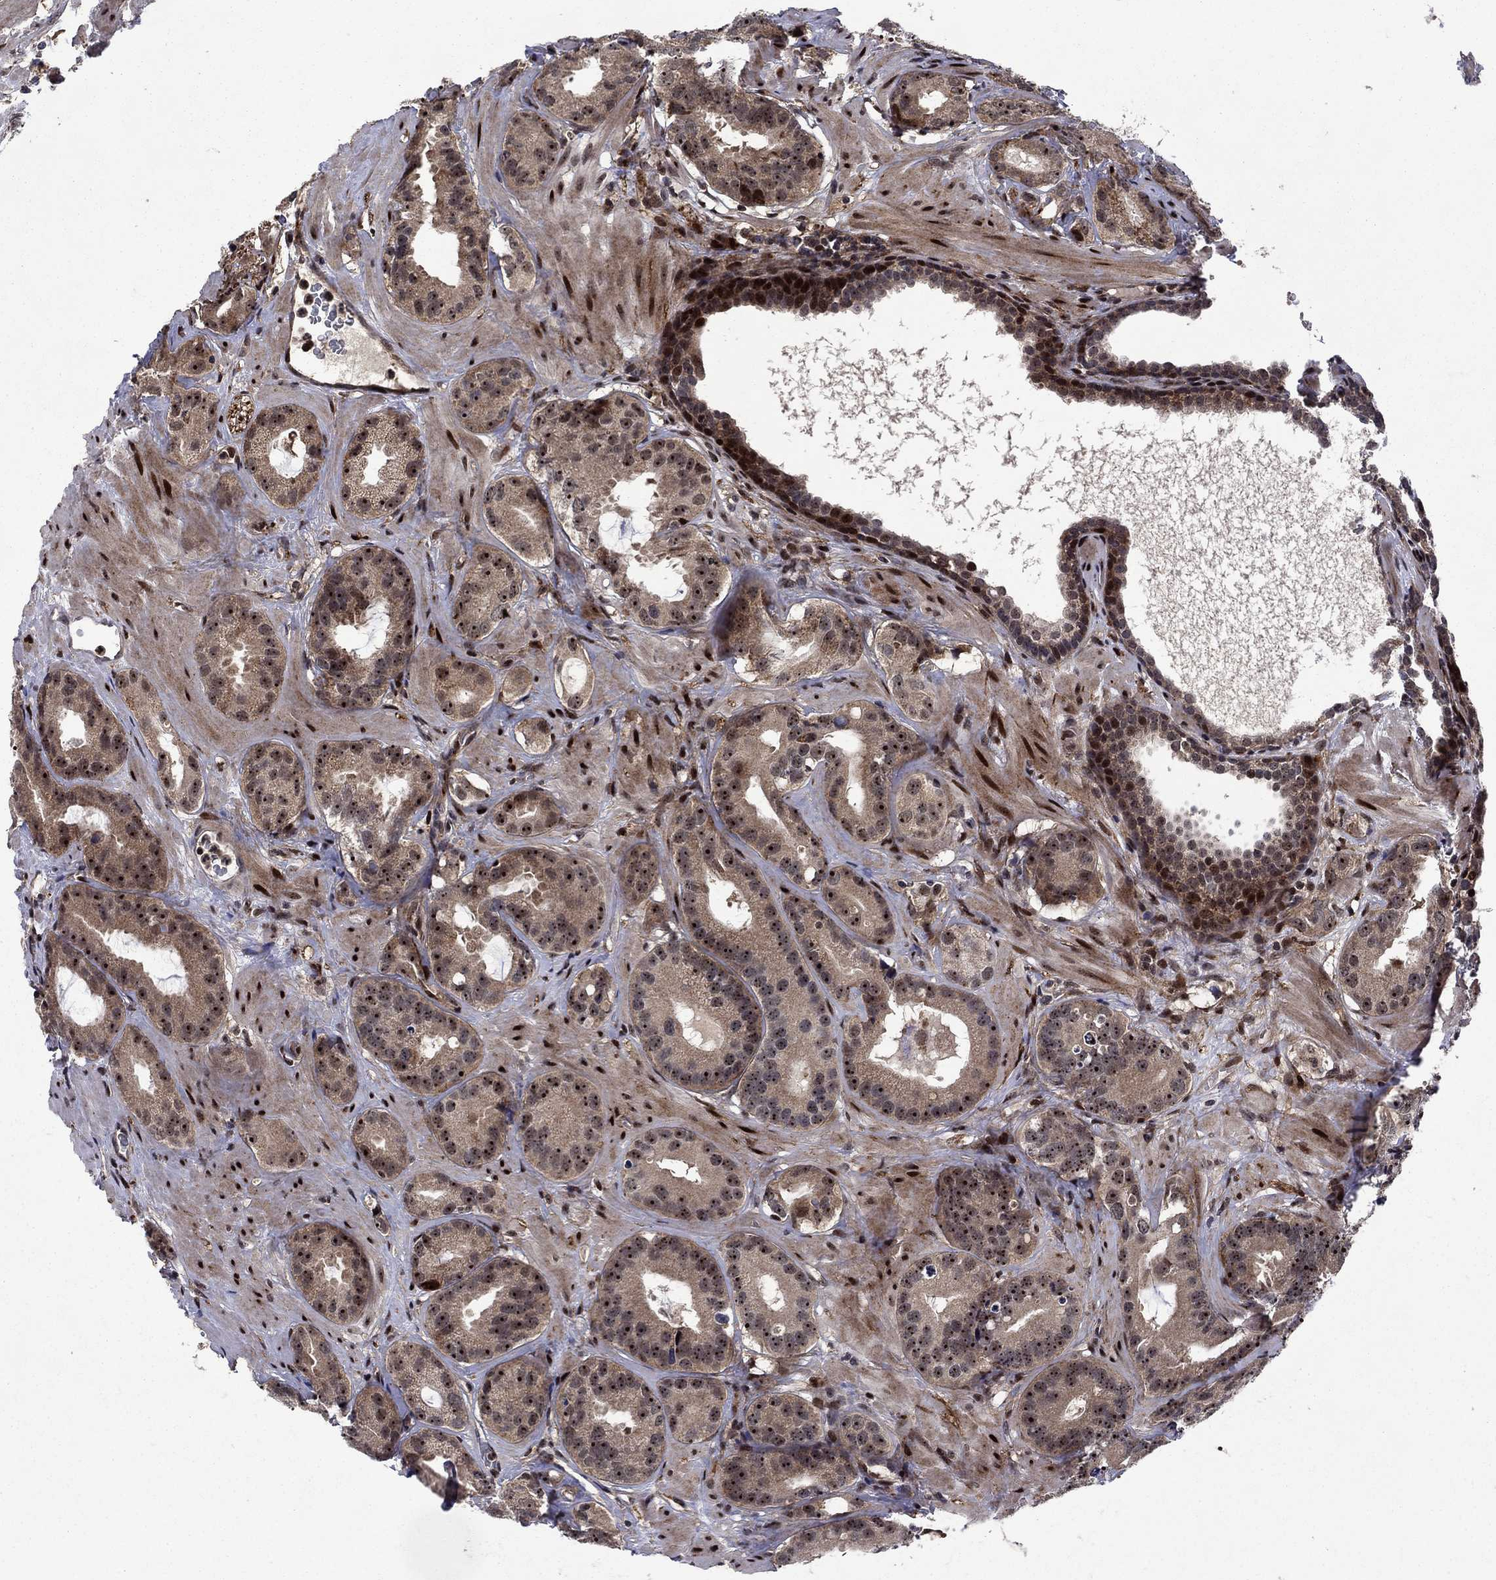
{"staining": {"intensity": "moderate", "quantity": "25%-75%", "location": "nuclear"}, "tissue": "prostate cancer", "cell_type": "Tumor cells", "image_type": "cancer", "snomed": [{"axis": "morphology", "description": "Adenocarcinoma, NOS"}, {"axis": "topography", "description": "Prostate"}], "caption": "Tumor cells exhibit medium levels of moderate nuclear staining in approximately 25%-75% of cells in human adenocarcinoma (prostate).", "gene": "AGTPBP1", "patient": {"sex": "male", "age": 69}}